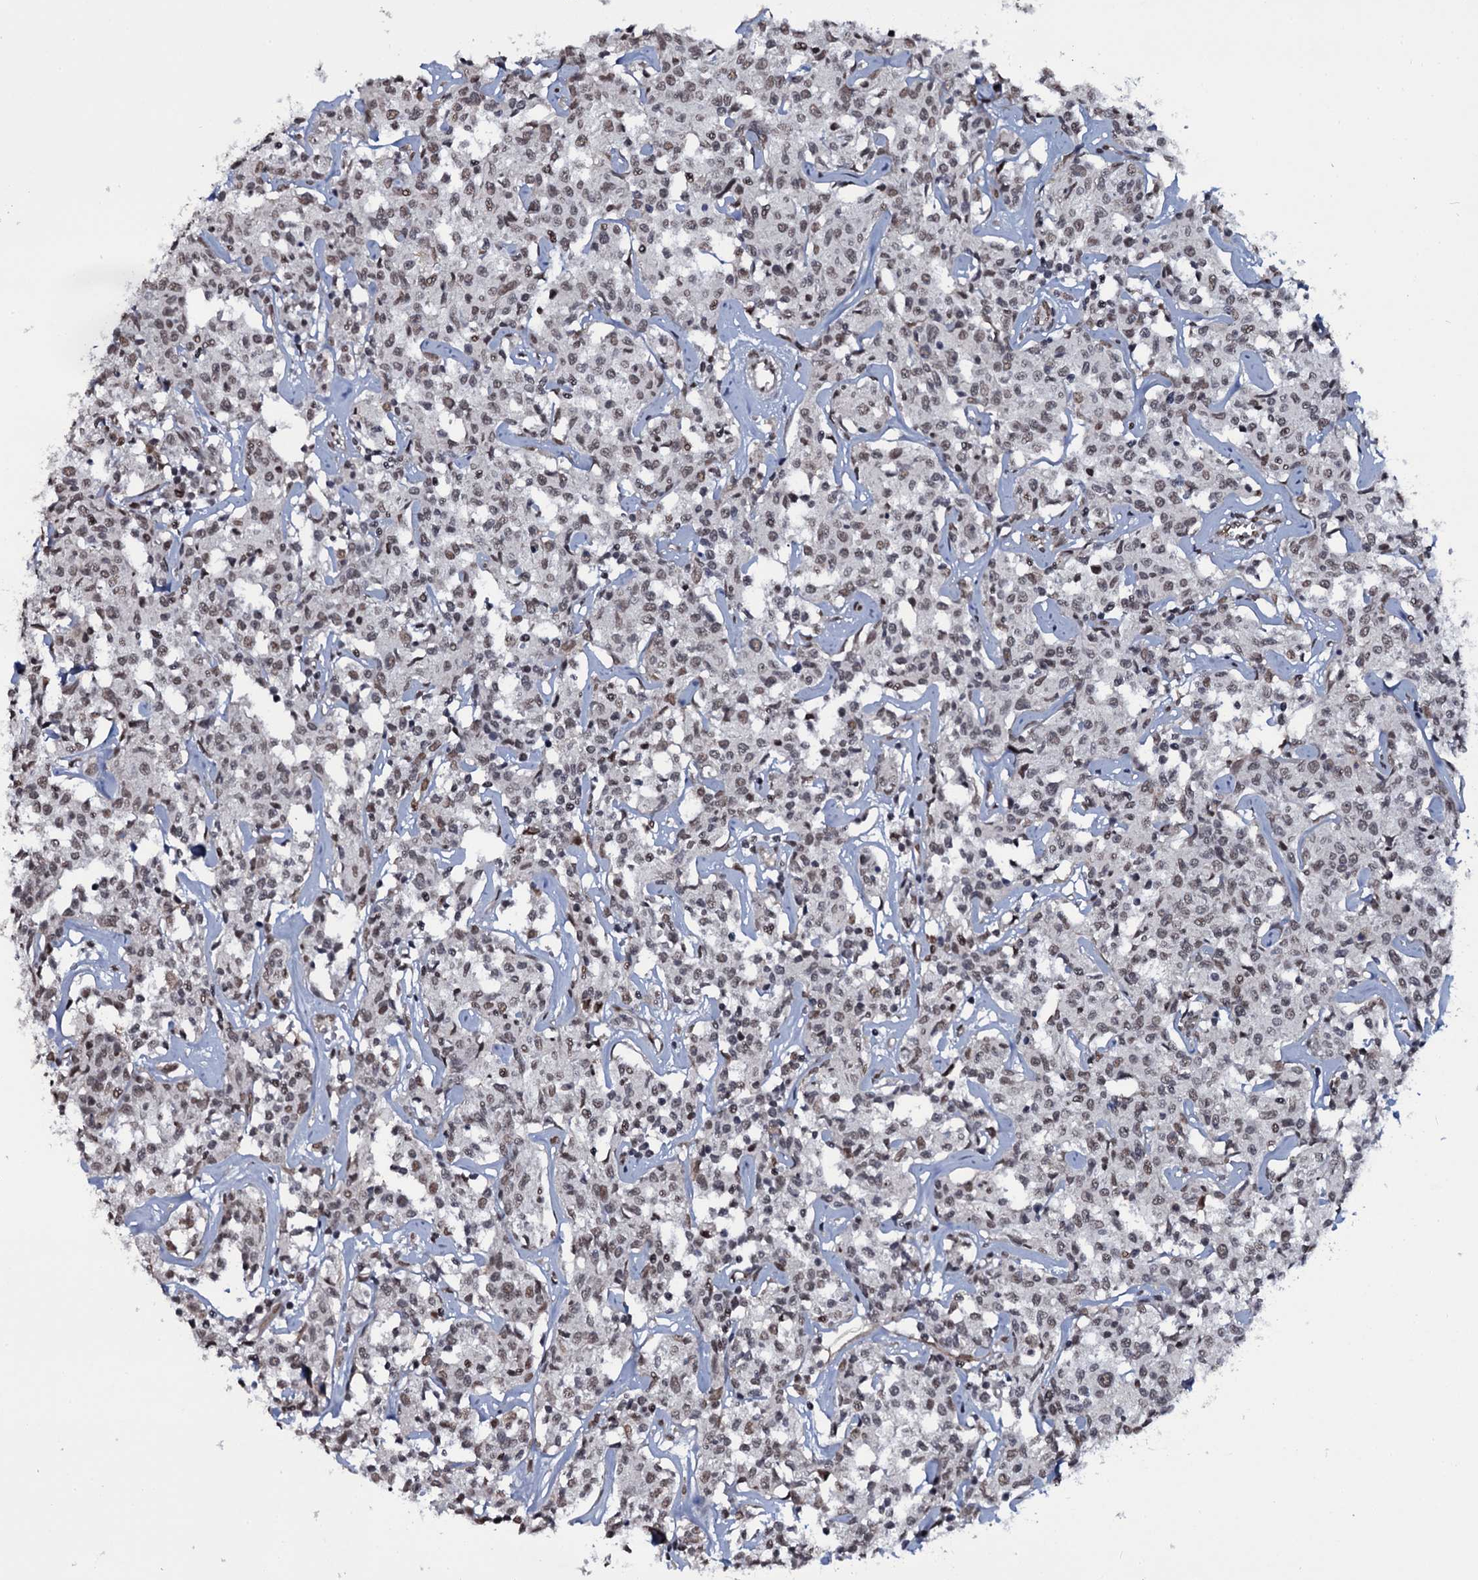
{"staining": {"intensity": "weak", "quantity": ">75%", "location": "nuclear"}, "tissue": "lymphoma", "cell_type": "Tumor cells", "image_type": "cancer", "snomed": [{"axis": "morphology", "description": "Malignant lymphoma, non-Hodgkin's type, Low grade"}, {"axis": "topography", "description": "Small intestine"}], "caption": "High-power microscopy captured an immunohistochemistry micrograph of malignant lymphoma, non-Hodgkin's type (low-grade), revealing weak nuclear staining in approximately >75% of tumor cells.", "gene": "SH2D4B", "patient": {"sex": "female", "age": 59}}